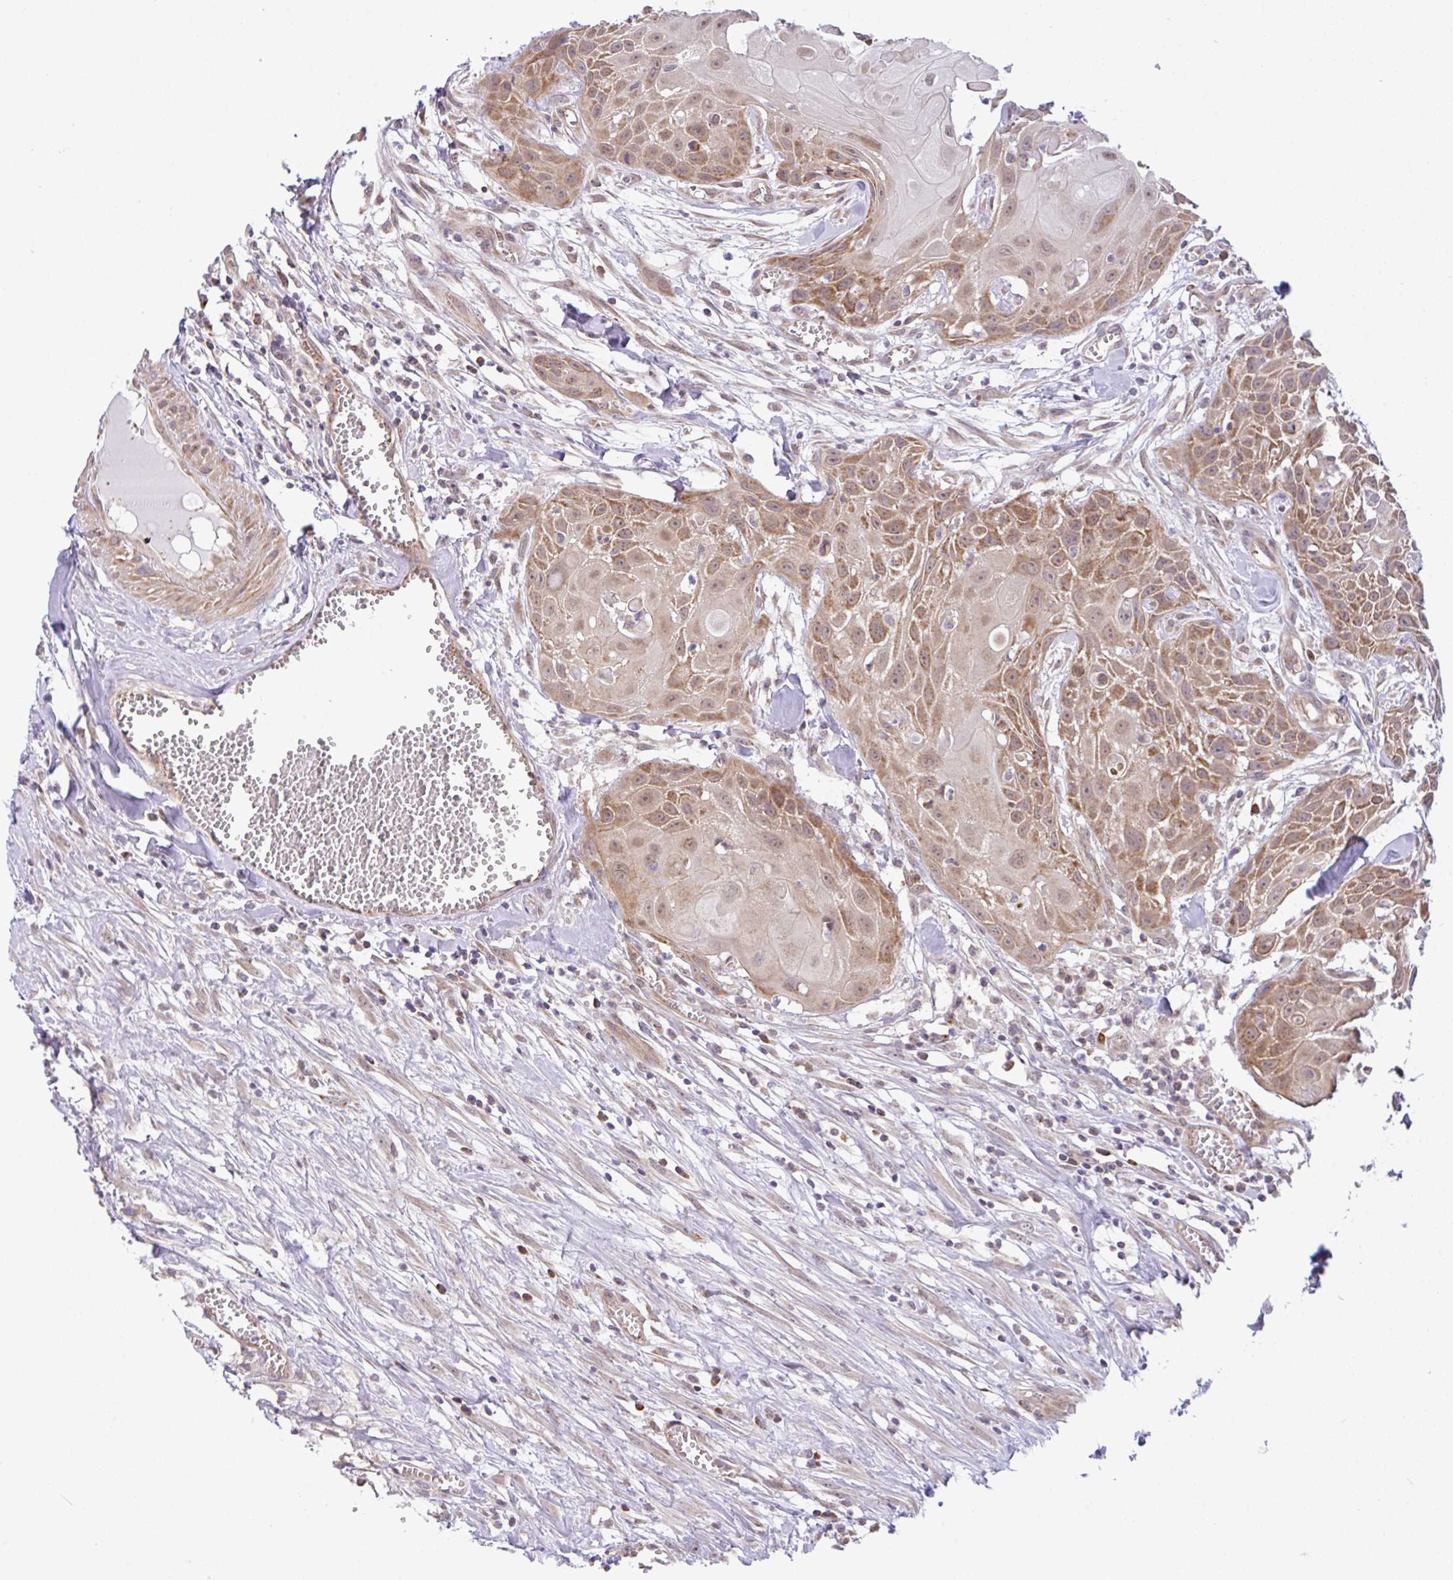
{"staining": {"intensity": "moderate", "quantity": ">75%", "location": "cytoplasmic/membranous,nuclear"}, "tissue": "head and neck cancer", "cell_type": "Tumor cells", "image_type": "cancer", "snomed": [{"axis": "morphology", "description": "Squamous cell carcinoma, NOS"}, {"axis": "topography", "description": "Lymph node"}, {"axis": "topography", "description": "Salivary gland"}, {"axis": "topography", "description": "Head-Neck"}], "caption": "Protein staining exhibits moderate cytoplasmic/membranous and nuclear expression in approximately >75% of tumor cells in head and neck cancer (squamous cell carcinoma).", "gene": "DLEU7", "patient": {"sex": "female", "age": 74}}